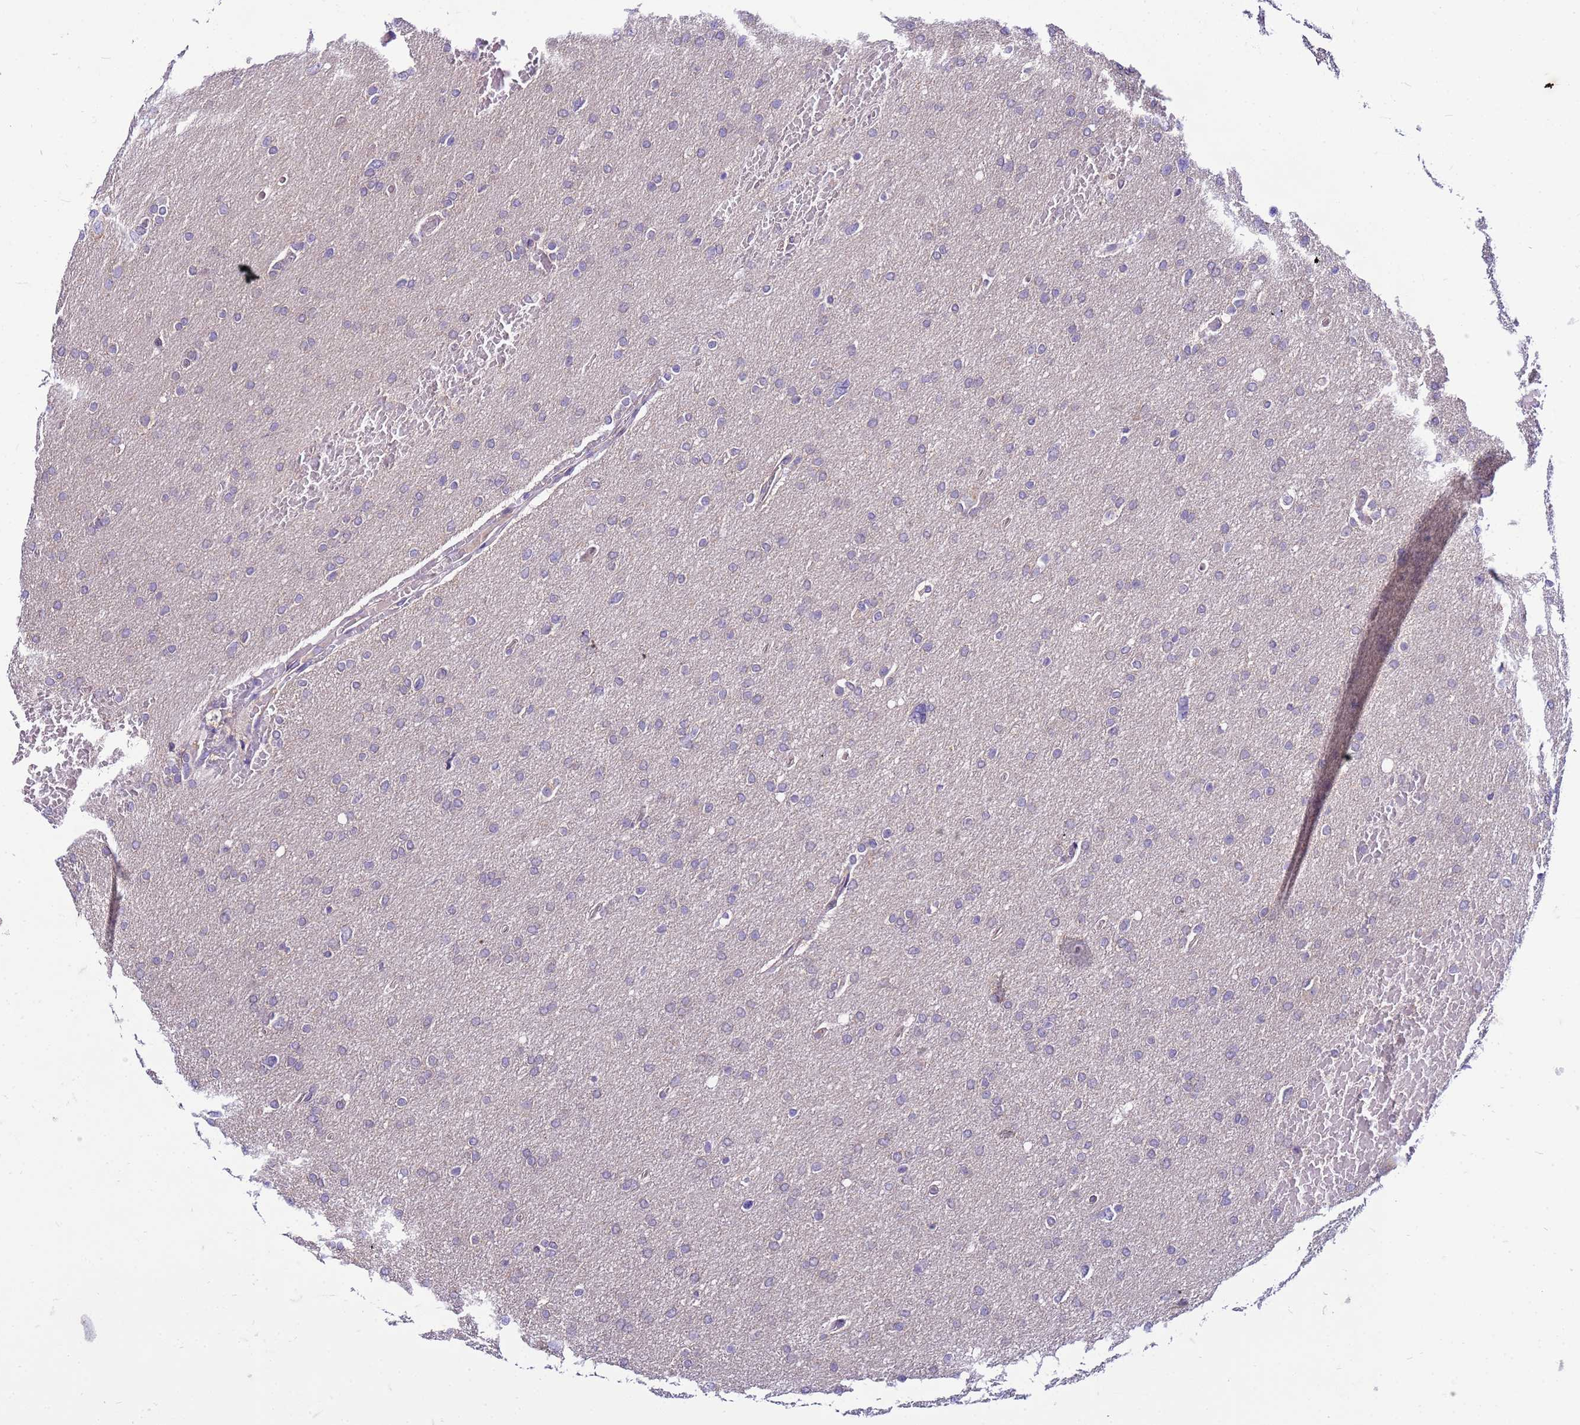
{"staining": {"intensity": "negative", "quantity": "none", "location": "none"}, "tissue": "glioma", "cell_type": "Tumor cells", "image_type": "cancer", "snomed": [{"axis": "morphology", "description": "Glioma, malignant, High grade"}, {"axis": "topography", "description": "Cerebral cortex"}], "caption": "High-grade glioma (malignant) was stained to show a protein in brown. There is no significant staining in tumor cells.", "gene": "PKD1", "patient": {"sex": "female", "age": 36}}